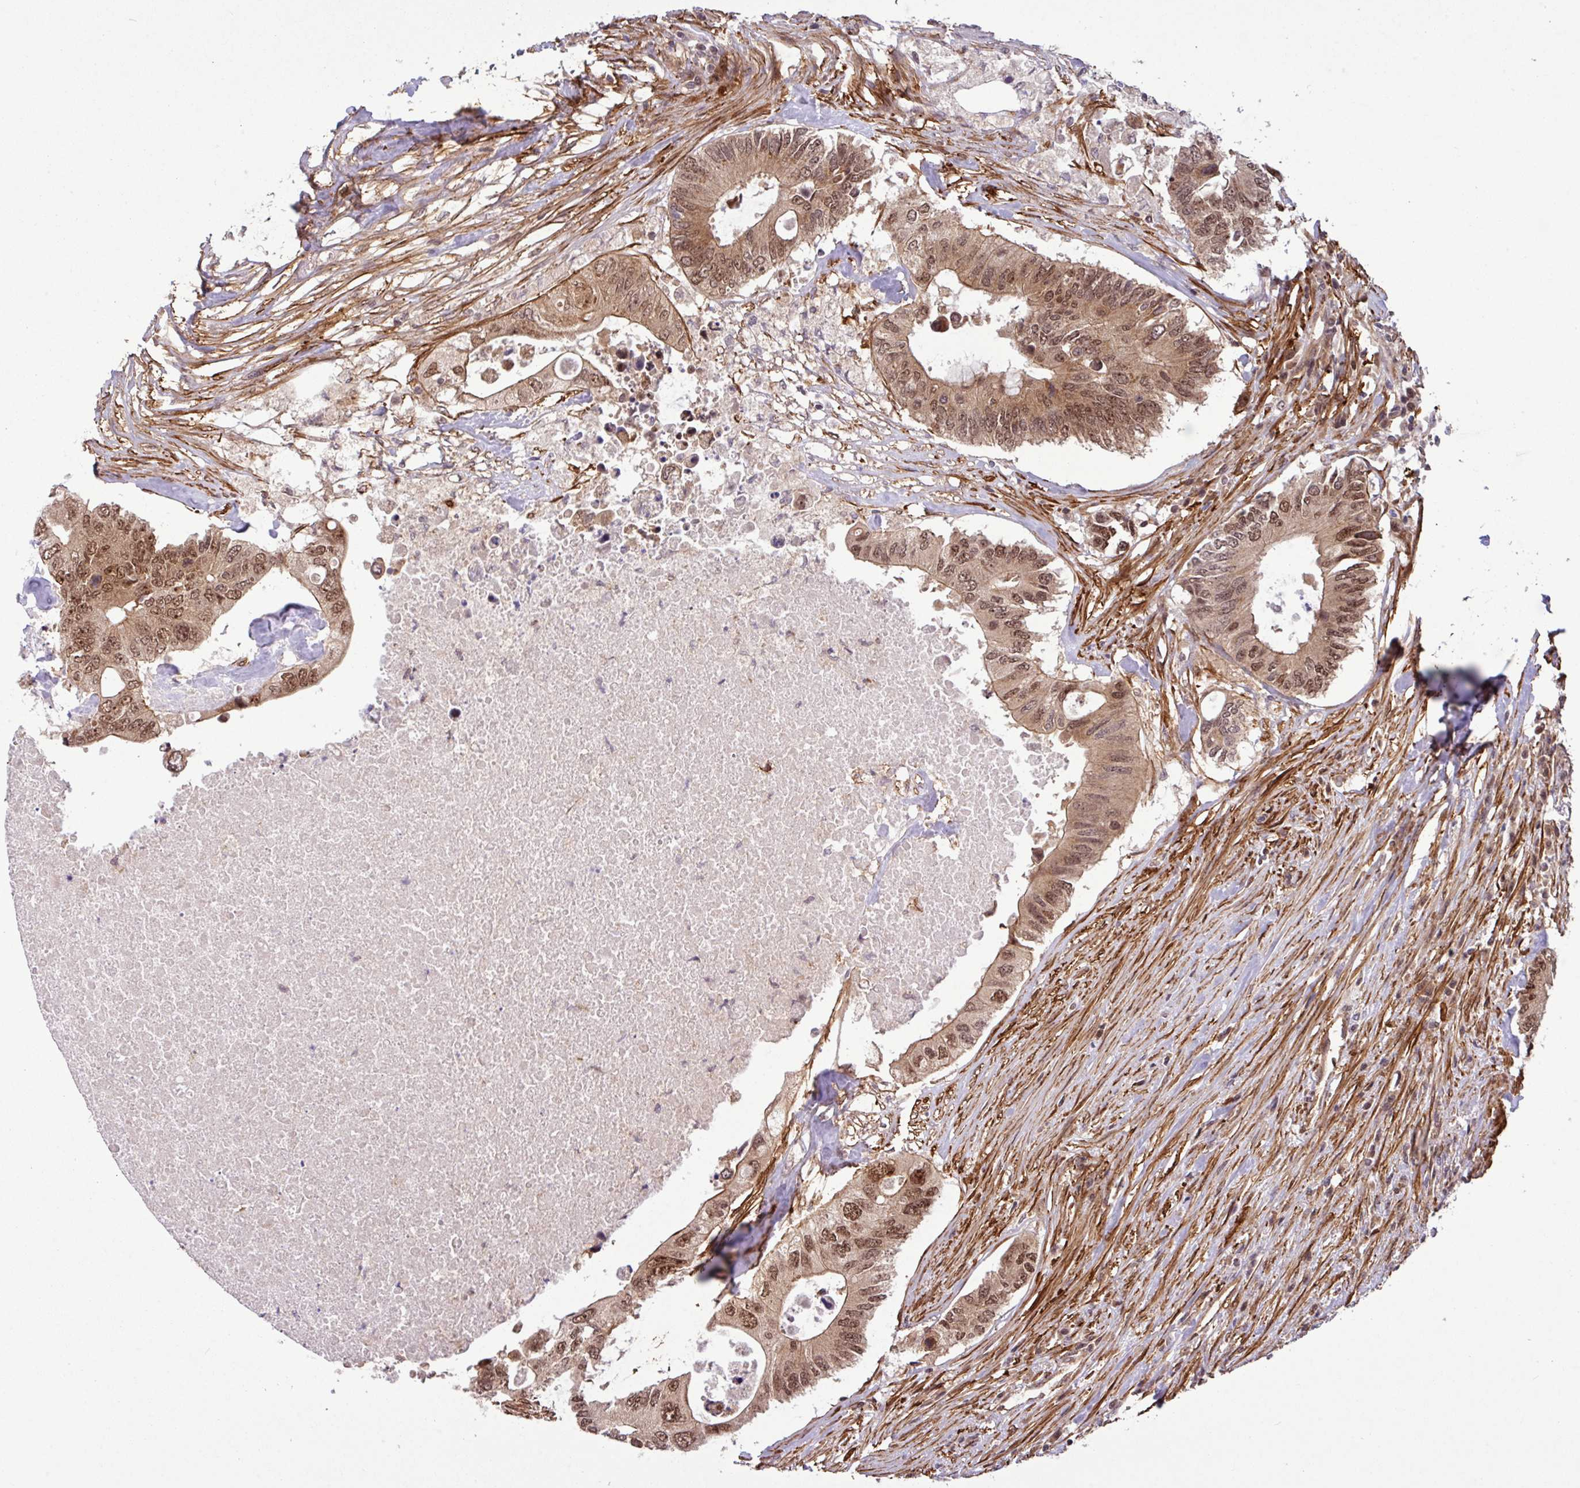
{"staining": {"intensity": "moderate", "quantity": ">75%", "location": "cytoplasmic/membranous,nuclear"}, "tissue": "colorectal cancer", "cell_type": "Tumor cells", "image_type": "cancer", "snomed": [{"axis": "morphology", "description": "Adenocarcinoma, NOS"}, {"axis": "topography", "description": "Colon"}], "caption": "Immunohistochemistry (IHC) photomicrograph of neoplastic tissue: human colorectal cancer (adenocarcinoma) stained using immunohistochemistry (IHC) demonstrates medium levels of moderate protein expression localized specifically in the cytoplasmic/membranous and nuclear of tumor cells, appearing as a cytoplasmic/membranous and nuclear brown color.", "gene": "C7orf50", "patient": {"sex": "male", "age": 71}}